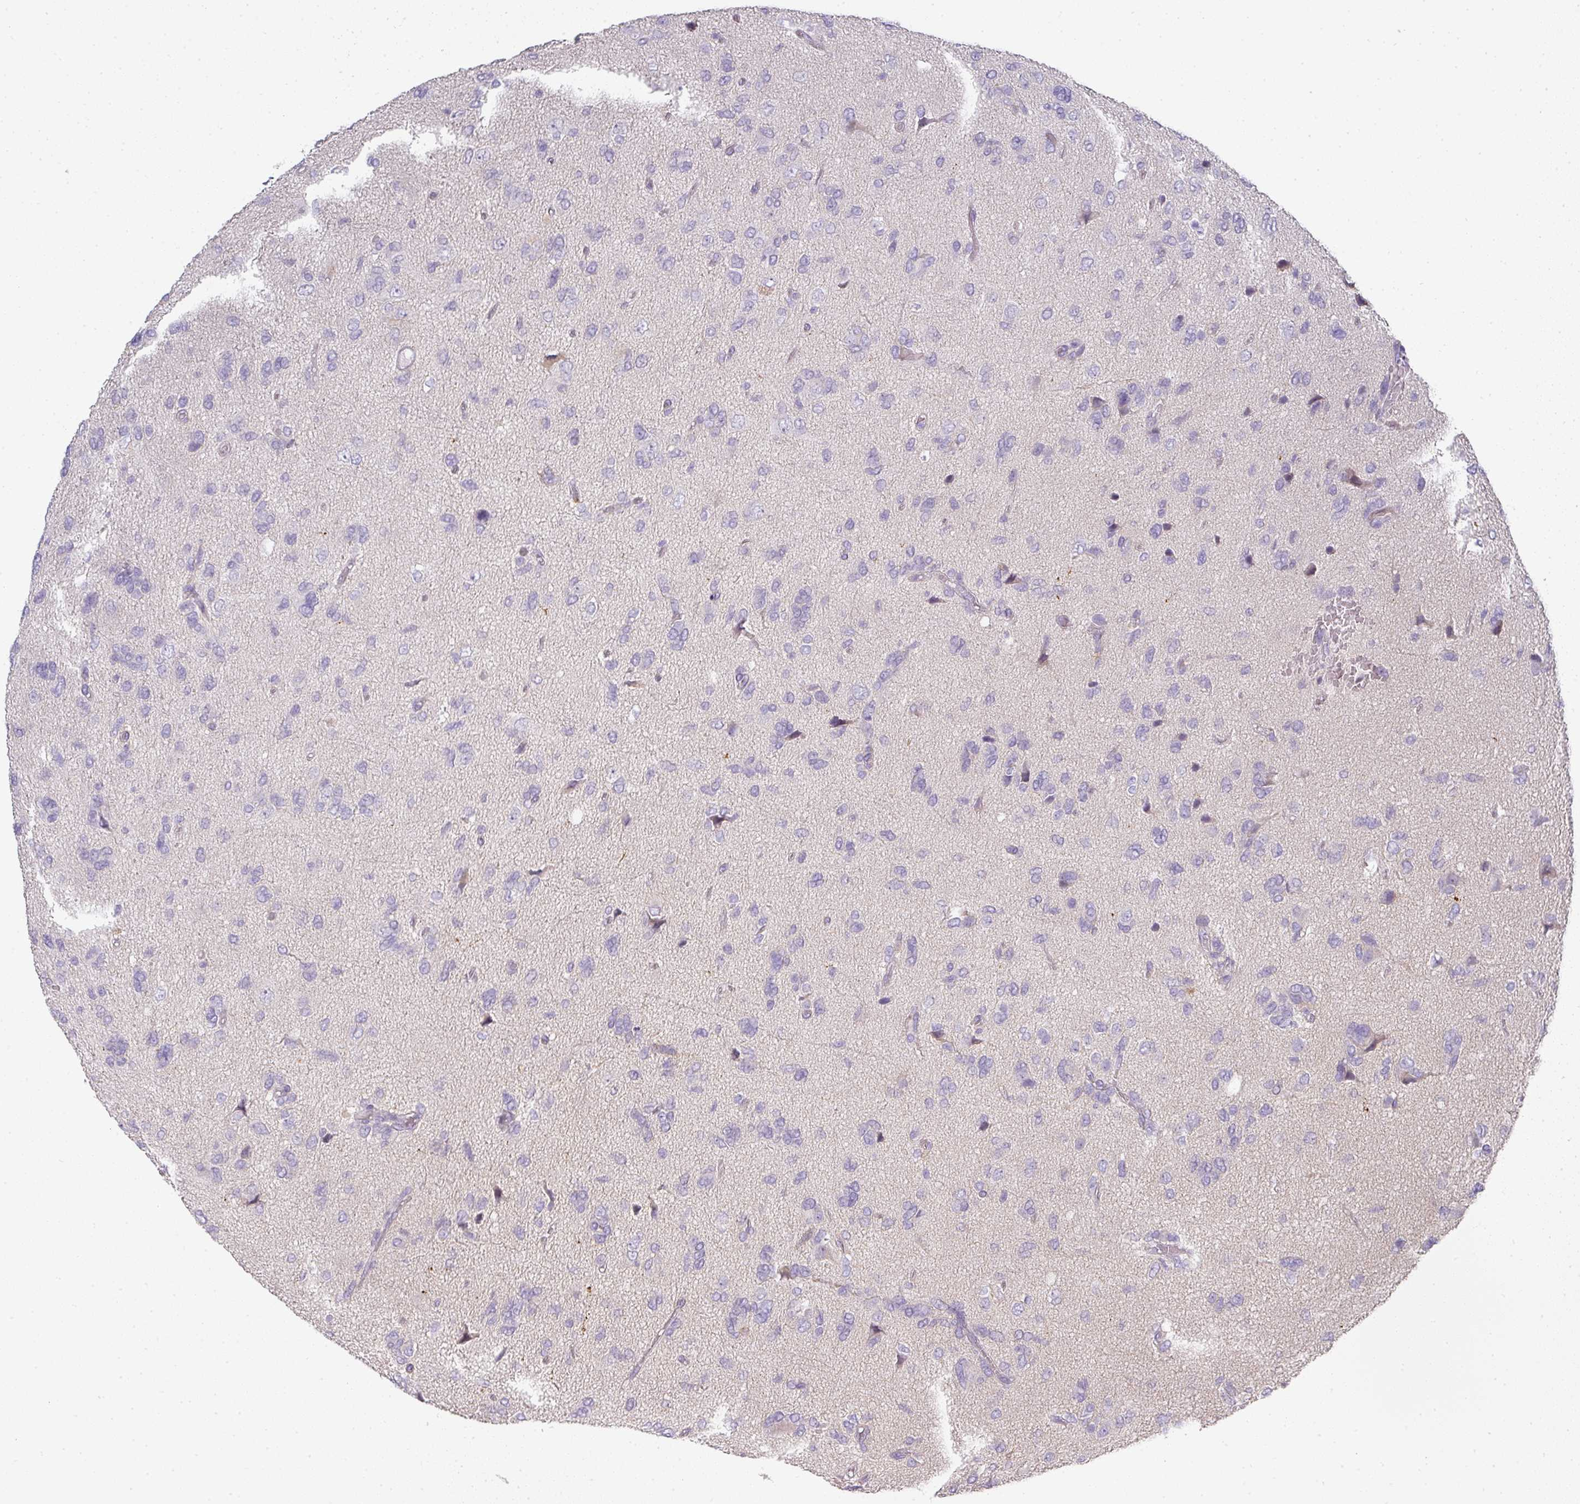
{"staining": {"intensity": "negative", "quantity": "none", "location": "none"}, "tissue": "glioma", "cell_type": "Tumor cells", "image_type": "cancer", "snomed": [{"axis": "morphology", "description": "Glioma, malignant, High grade"}, {"axis": "topography", "description": "Brain"}], "caption": "Immunohistochemistry histopathology image of neoplastic tissue: glioma stained with DAB reveals no significant protein staining in tumor cells. (DAB (3,3'-diaminobenzidine) immunohistochemistry (IHC) with hematoxylin counter stain).", "gene": "HHEX", "patient": {"sex": "female", "age": 59}}